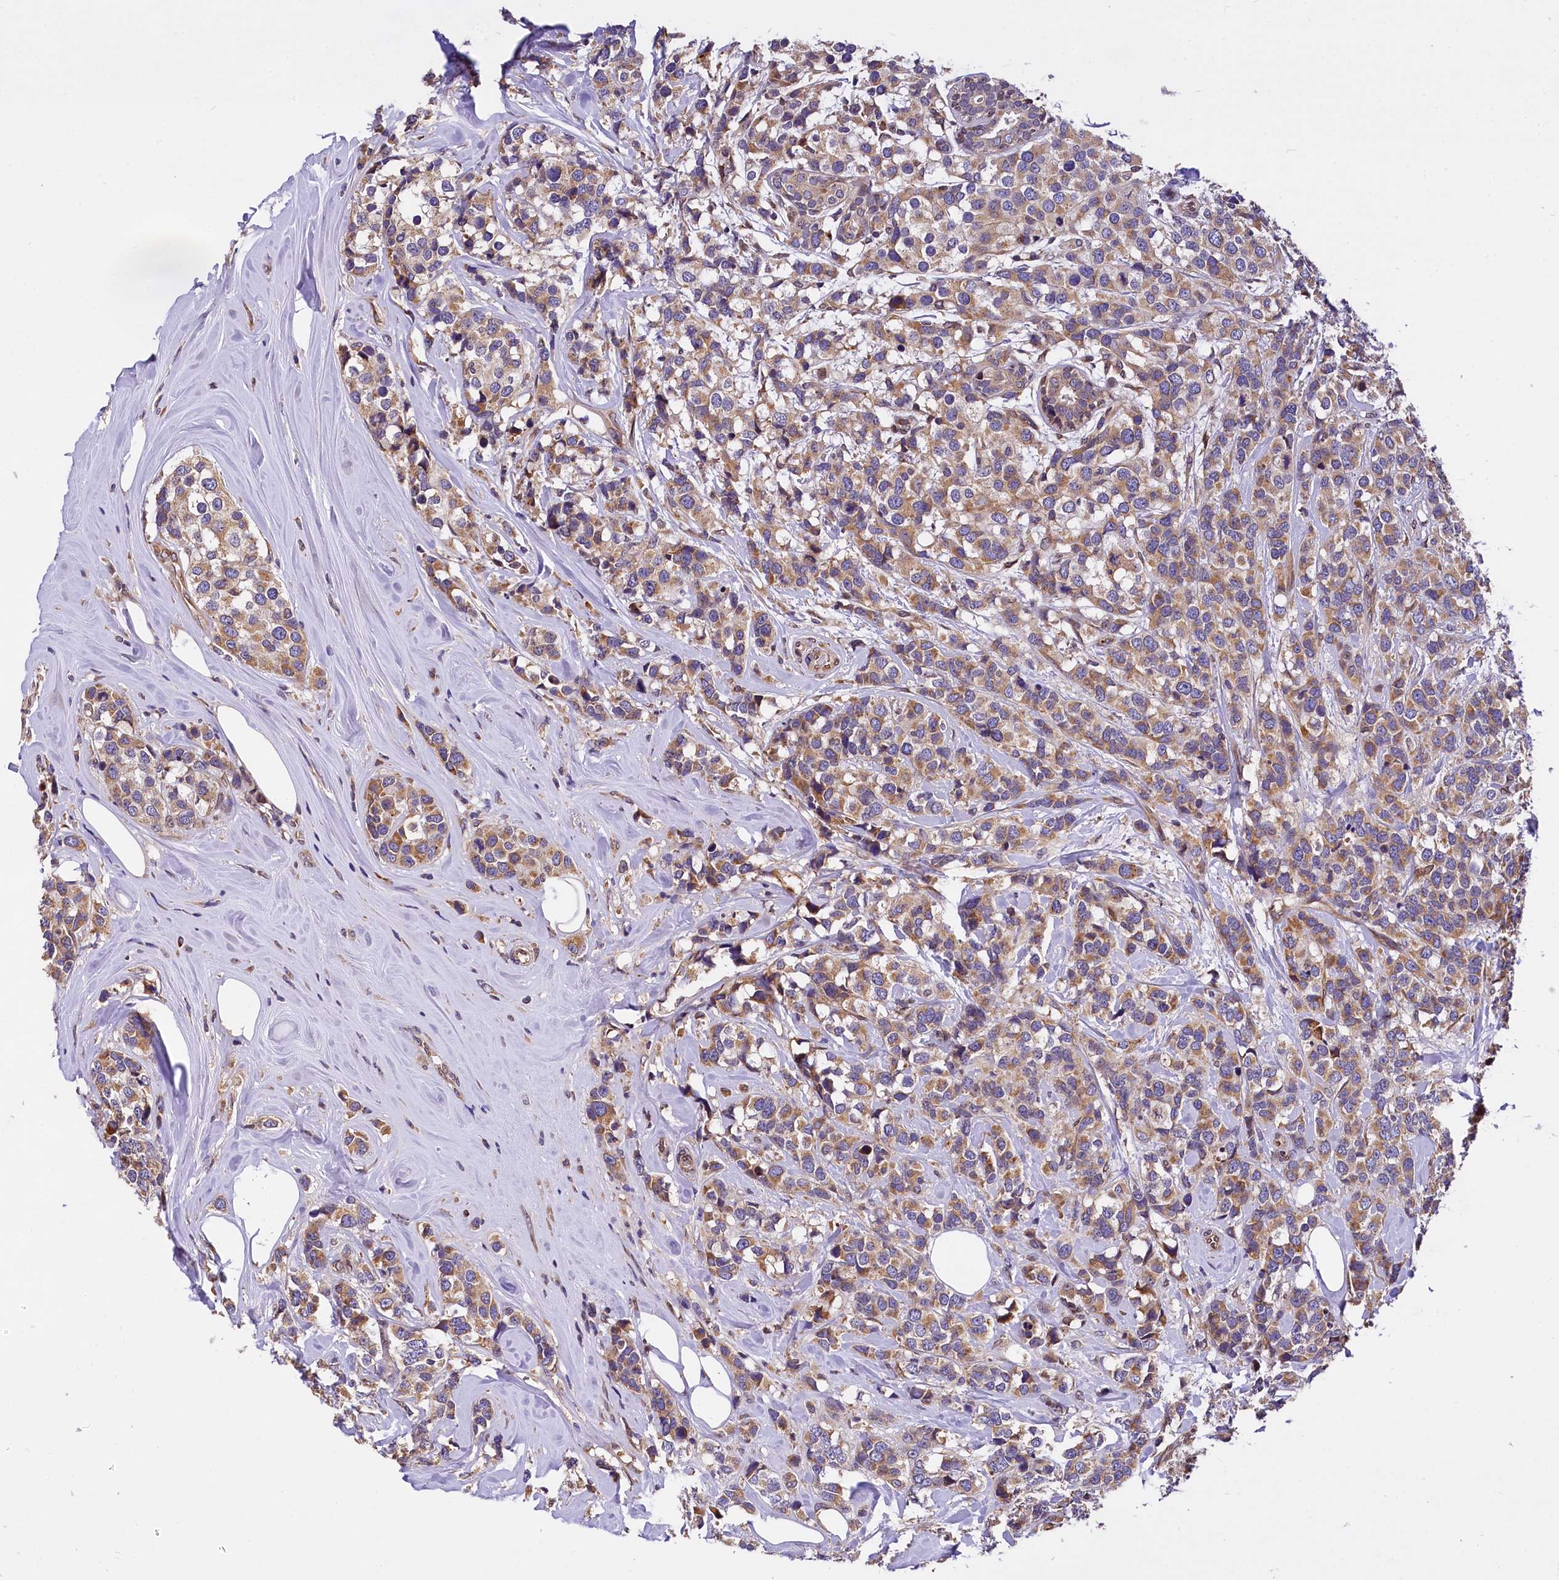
{"staining": {"intensity": "moderate", "quantity": ">75%", "location": "cytoplasmic/membranous"}, "tissue": "breast cancer", "cell_type": "Tumor cells", "image_type": "cancer", "snomed": [{"axis": "morphology", "description": "Lobular carcinoma"}, {"axis": "topography", "description": "Breast"}], "caption": "IHC histopathology image of neoplastic tissue: human breast cancer stained using IHC shows medium levels of moderate protein expression localized specifically in the cytoplasmic/membranous of tumor cells, appearing as a cytoplasmic/membranous brown color.", "gene": "SUPV3L1", "patient": {"sex": "female", "age": 59}}